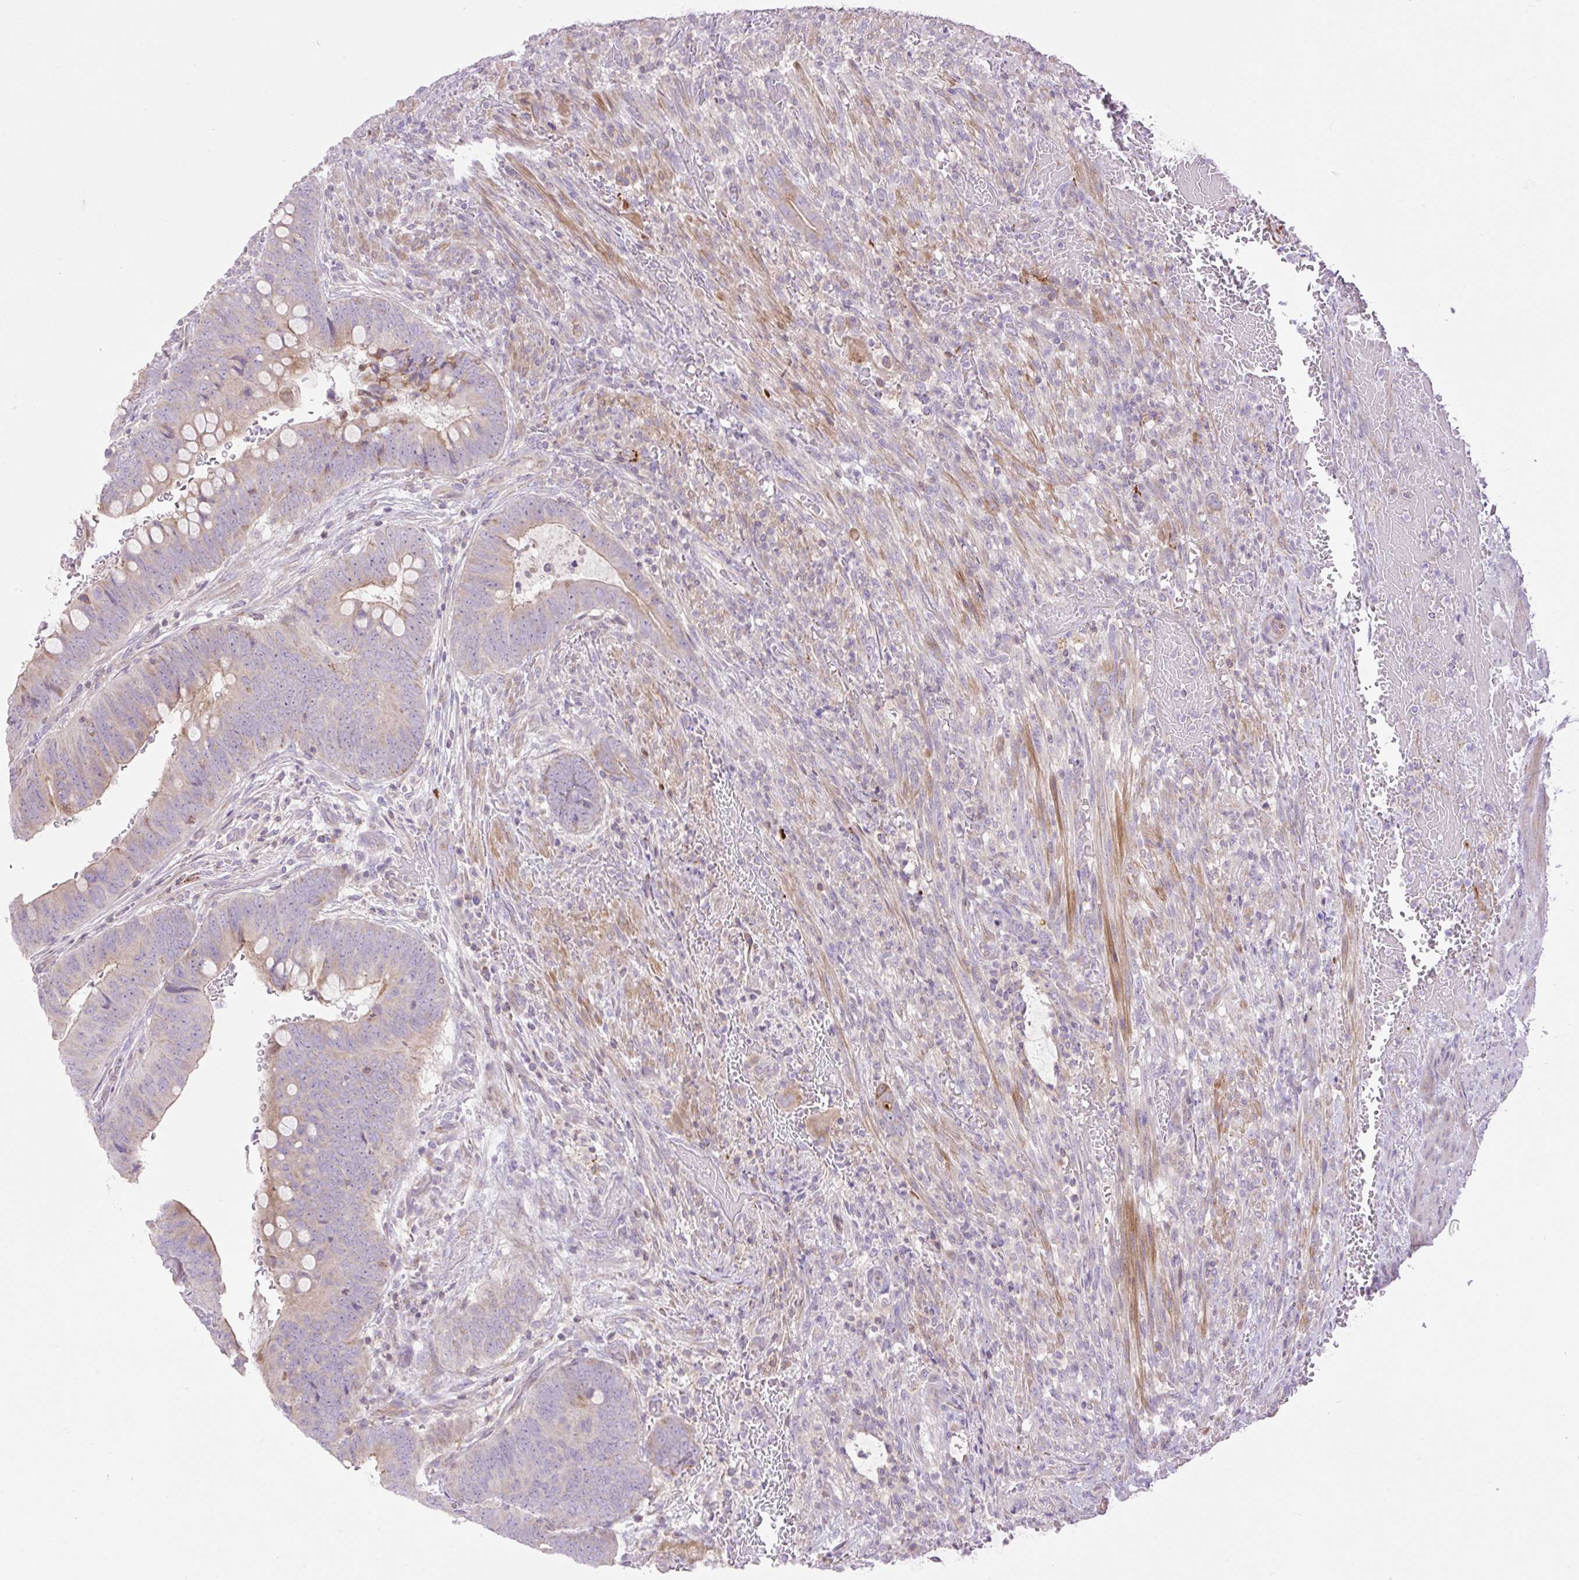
{"staining": {"intensity": "weak", "quantity": "25%-75%", "location": "cytoplasmic/membranous"}, "tissue": "colorectal cancer", "cell_type": "Tumor cells", "image_type": "cancer", "snomed": [{"axis": "morphology", "description": "Normal tissue, NOS"}, {"axis": "morphology", "description": "Adenocarcinoma, NOS"}, {"axis": "topography", "description": "Rectum"}, {"axis": "topography", "description": "Peripheral nerve tissue"}], "caption": "A photomicrograph of colorectal cancer (adenocarcinoma) stained for a protein displays weak cytoplasmic/membranous brown staining in tumor cells. Immunohistochemistry (ihc) stains the protein of interest in brown and the nuclei are stained blue.", "gene": "VPS25", "patient": {"sex": "male", "age": 92}}